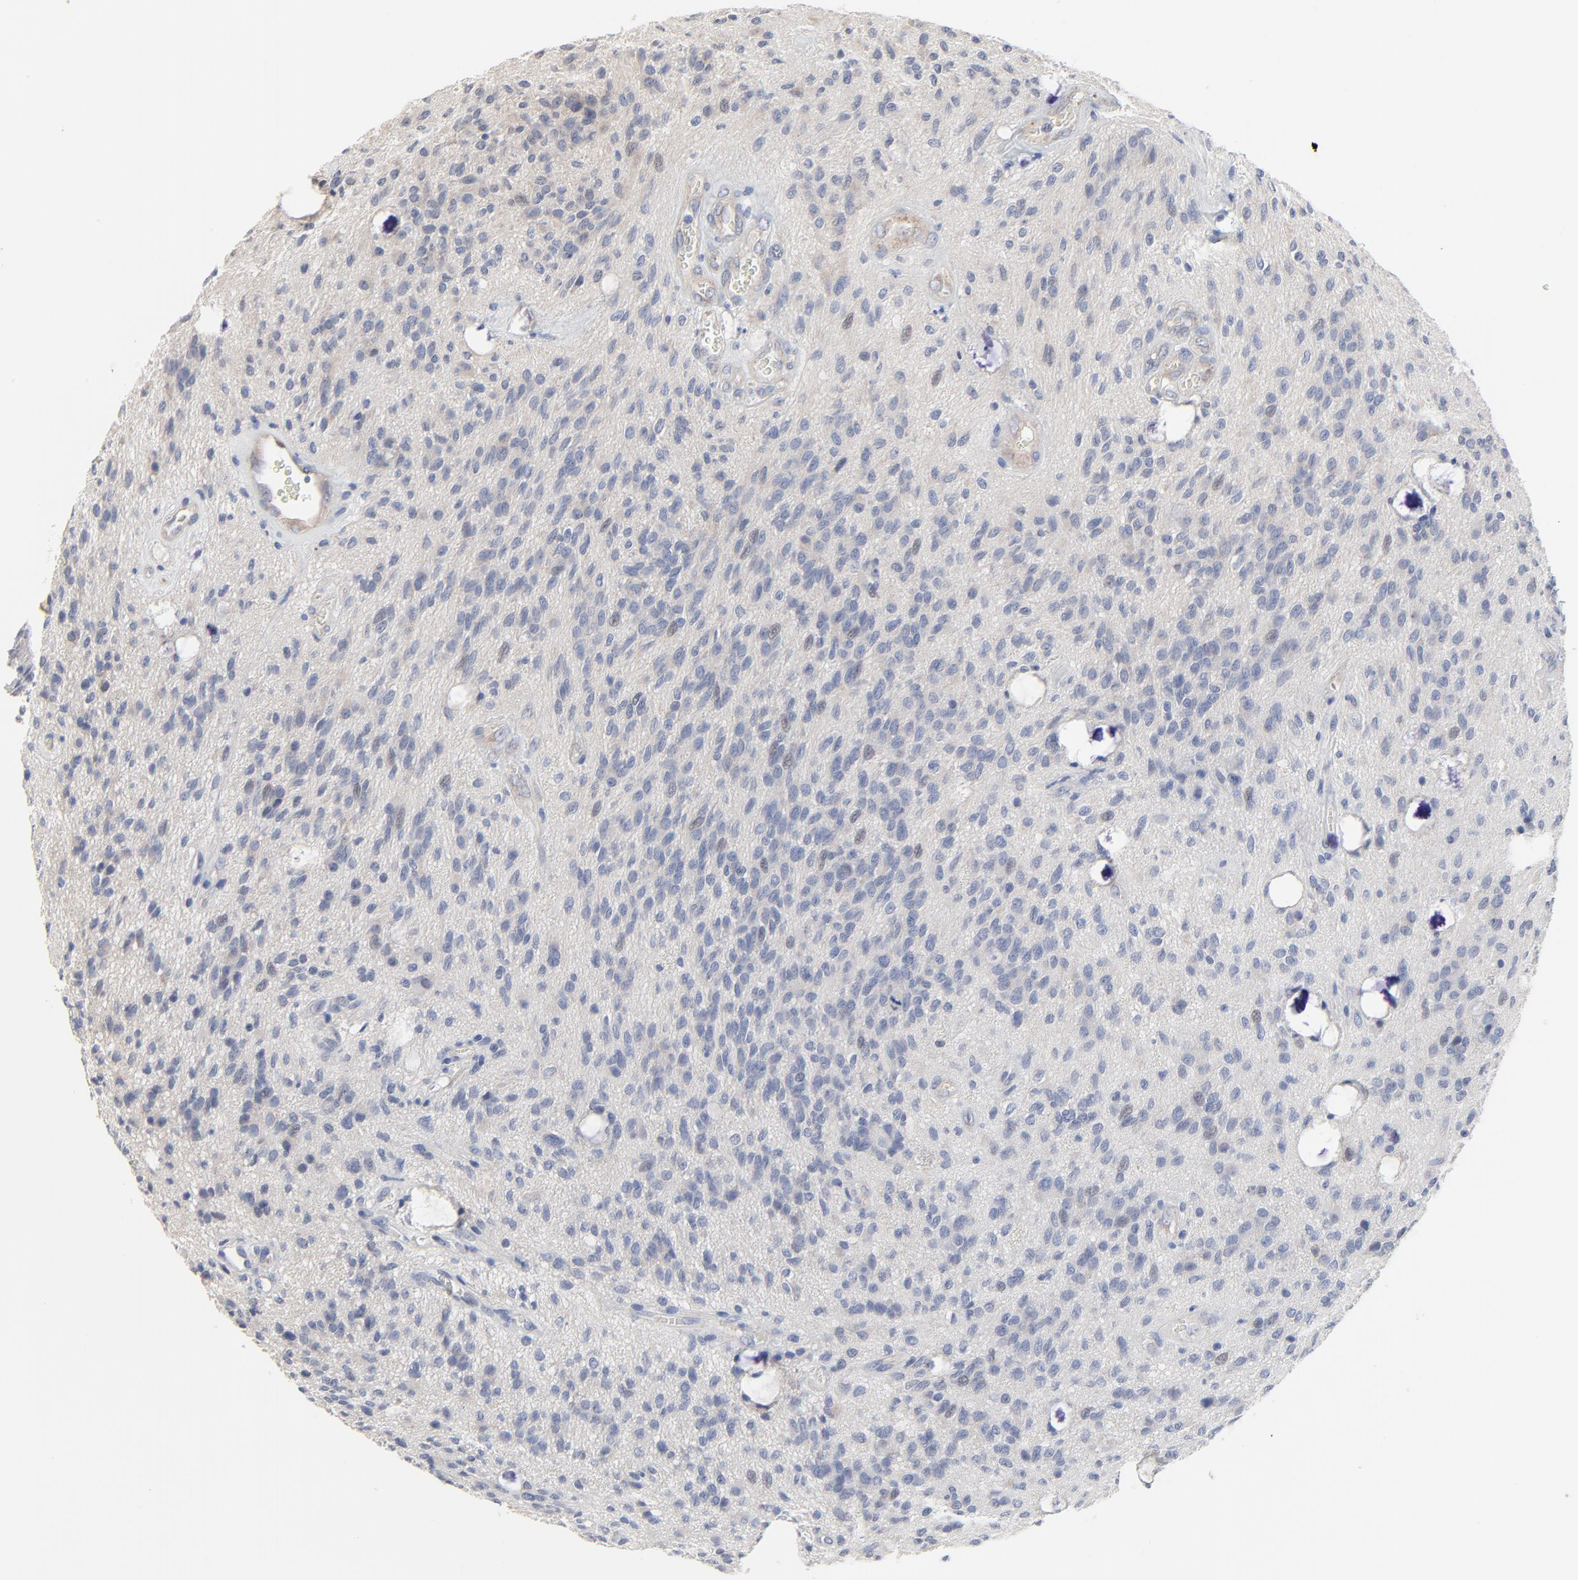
{"staining": {"intensity": "negative", "quantity": "none", "location": "none"}, "tissue": "glioma", "cell_type": "Tumor cells", "image_type": "cancer", "snomed": [{"axis": "morphology", "description": "Glioma, malignant, Low grade"}, {"axis": "topography", "description": "Brain"}], "caption": "Protein analysis of malignant glioma (low-grade) displays no significant expression in tumor cells.", "gene": "DHRSX", "patient": {"sex": "female", "age": 15}}